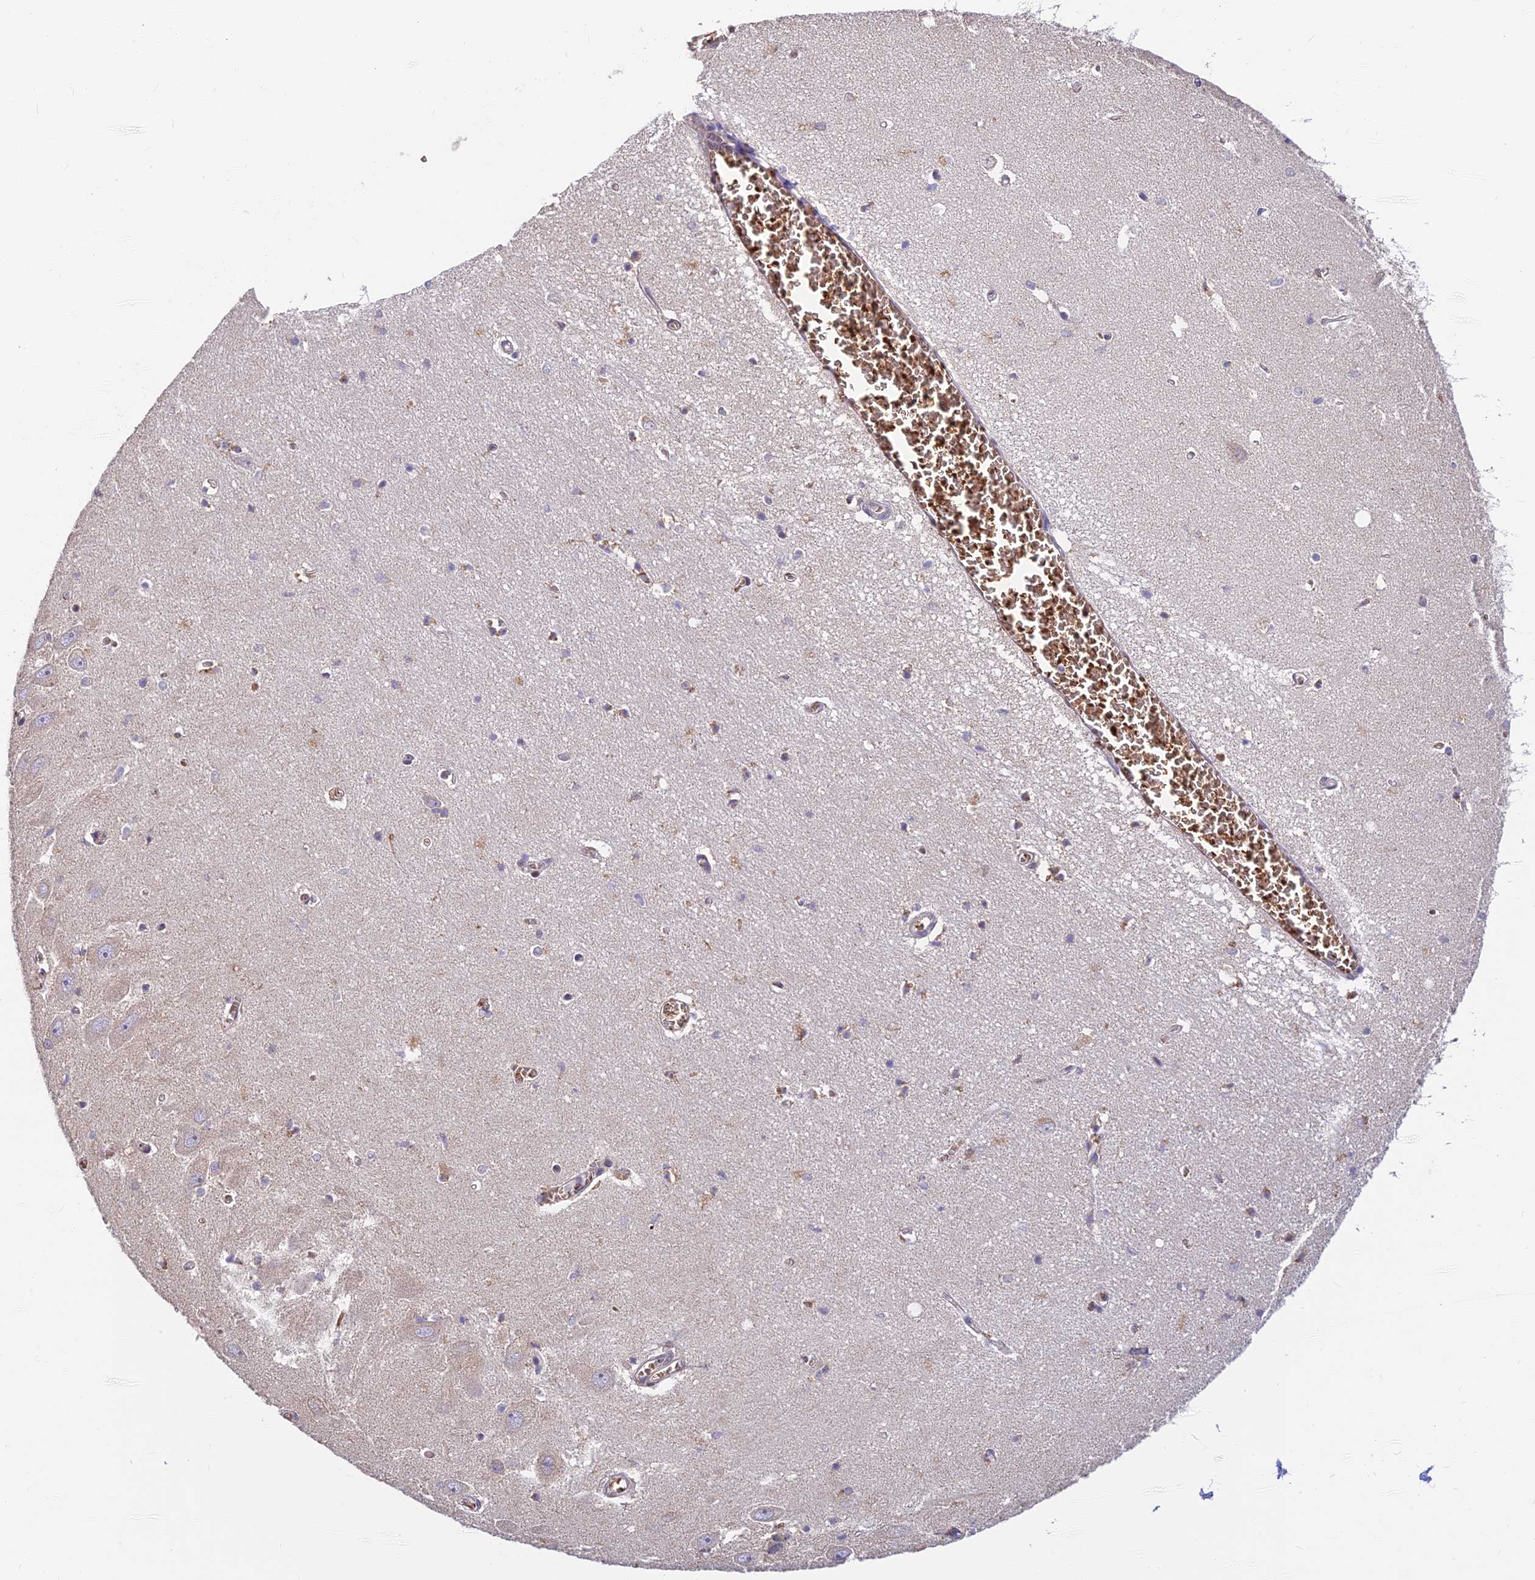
{"staining": {"intensity": "weak", "quantity": "<25%", "location": "cytoplasmic/membranous"}, "tissue": "hippocampus", "cell_type": "Glial cells", "image_type": "normal", "snomed": [{"axis": "morphology", "description": "Normal tissue, NOS"}, {"axis": "topography", "description": "Hippocampus"}], "caption": "Human hippocampus stained for a protein using immunohistochemistry (IHC) shows no expression in glial cells.", "gene": "UFSP2", "patient": {"sex": "female", "age": 64}}